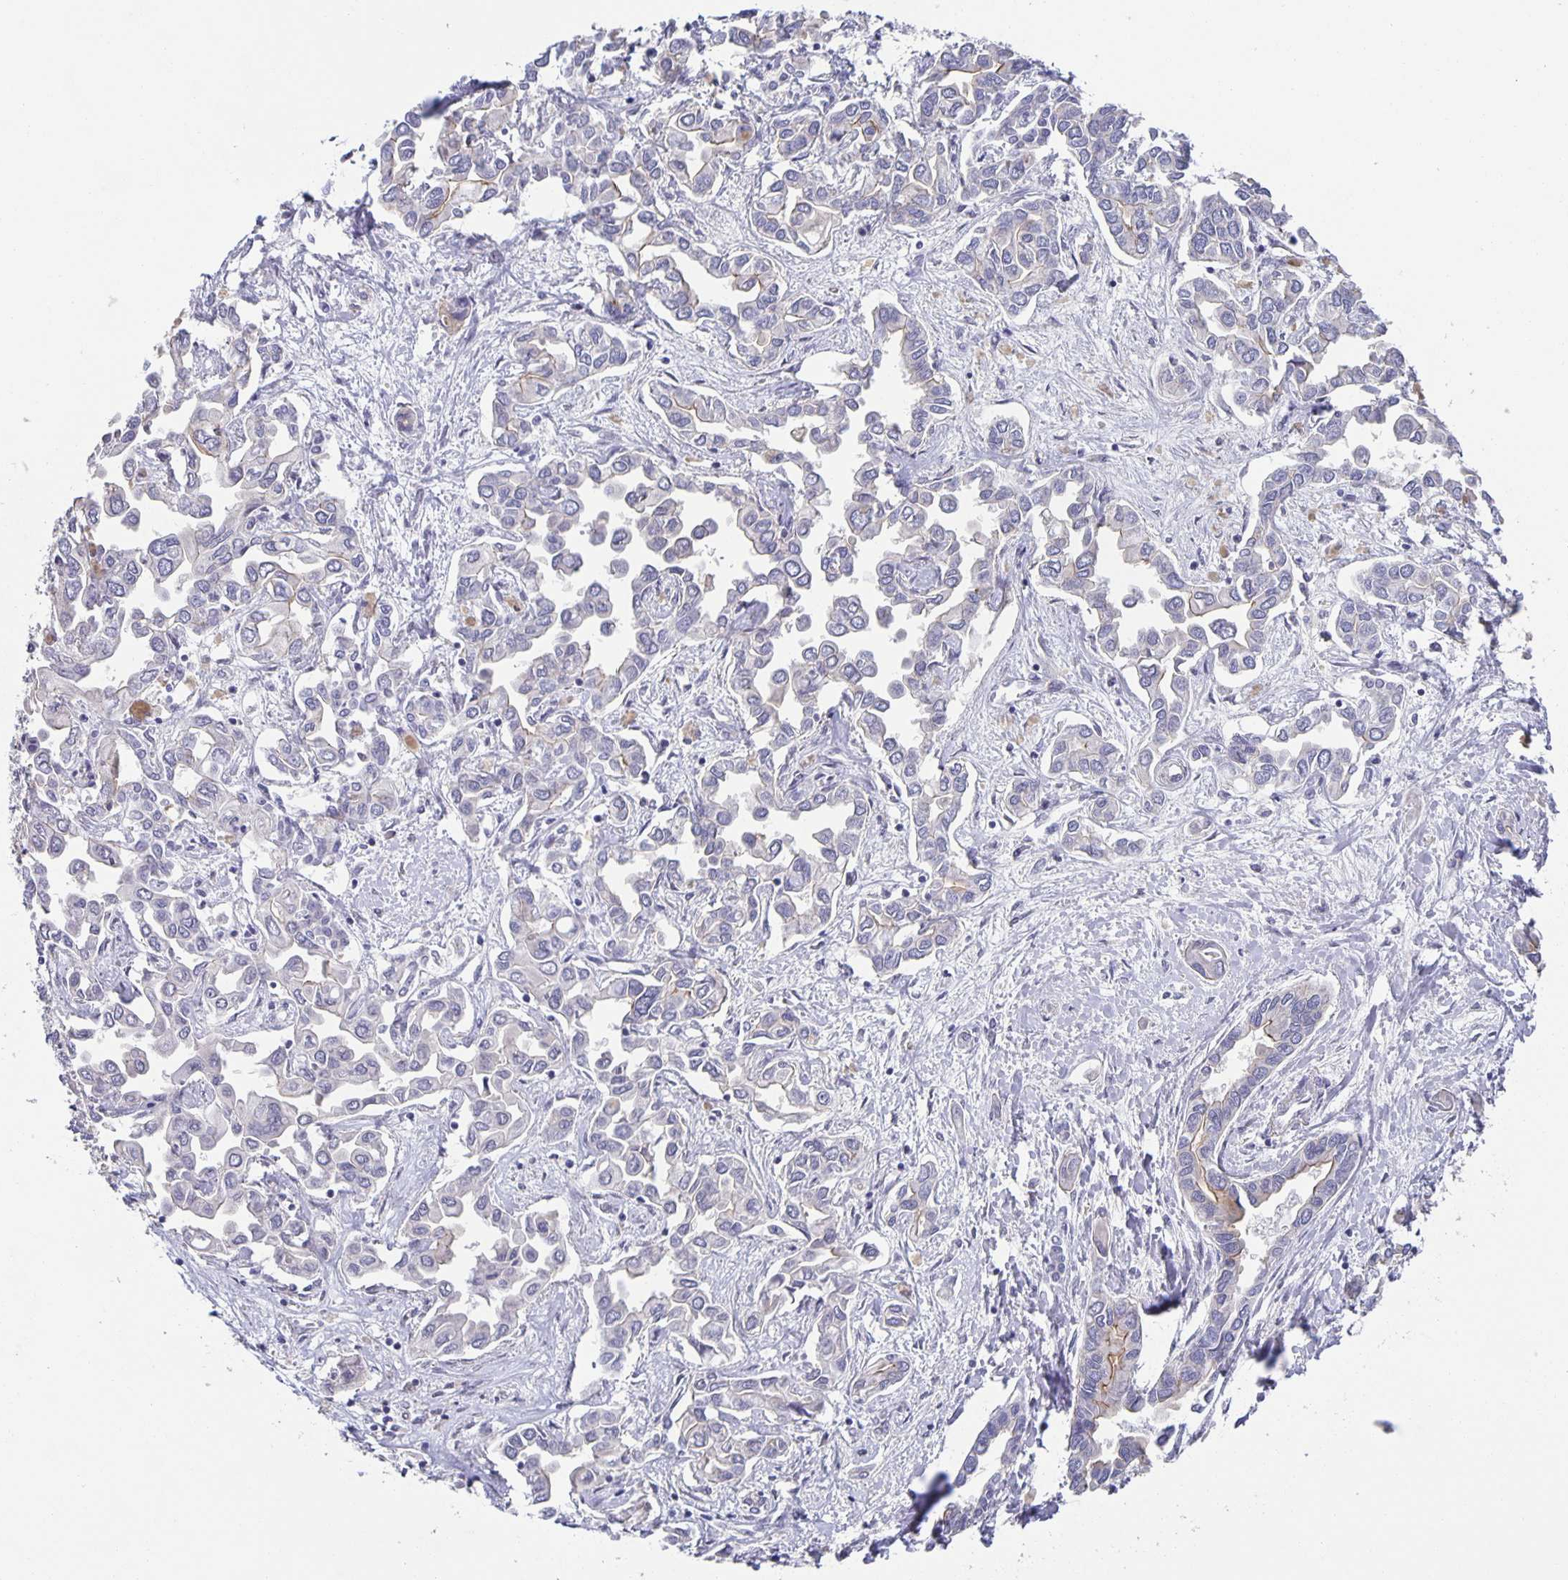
{"staining": {"intensity": "negative", "quantity": "none", "location": "none"}, "tissue": "liver cancer", "cell_type": "Tumor cells", "image_type": "cancer", "snomed": [{"axis": "morphology", "description": "Cholangiocarcinoma"}, {"axis": "topography", "description": "Liver"}], "caption": "High power microscopy photomicrograph of an IHC image of liver cancer (cholangiocarcinoma), revealing no significant staining in tumor cells. Nuclei are stained in blue.", "gene": "PTPN3", "patient": {"sex": "female", "age": 64}}